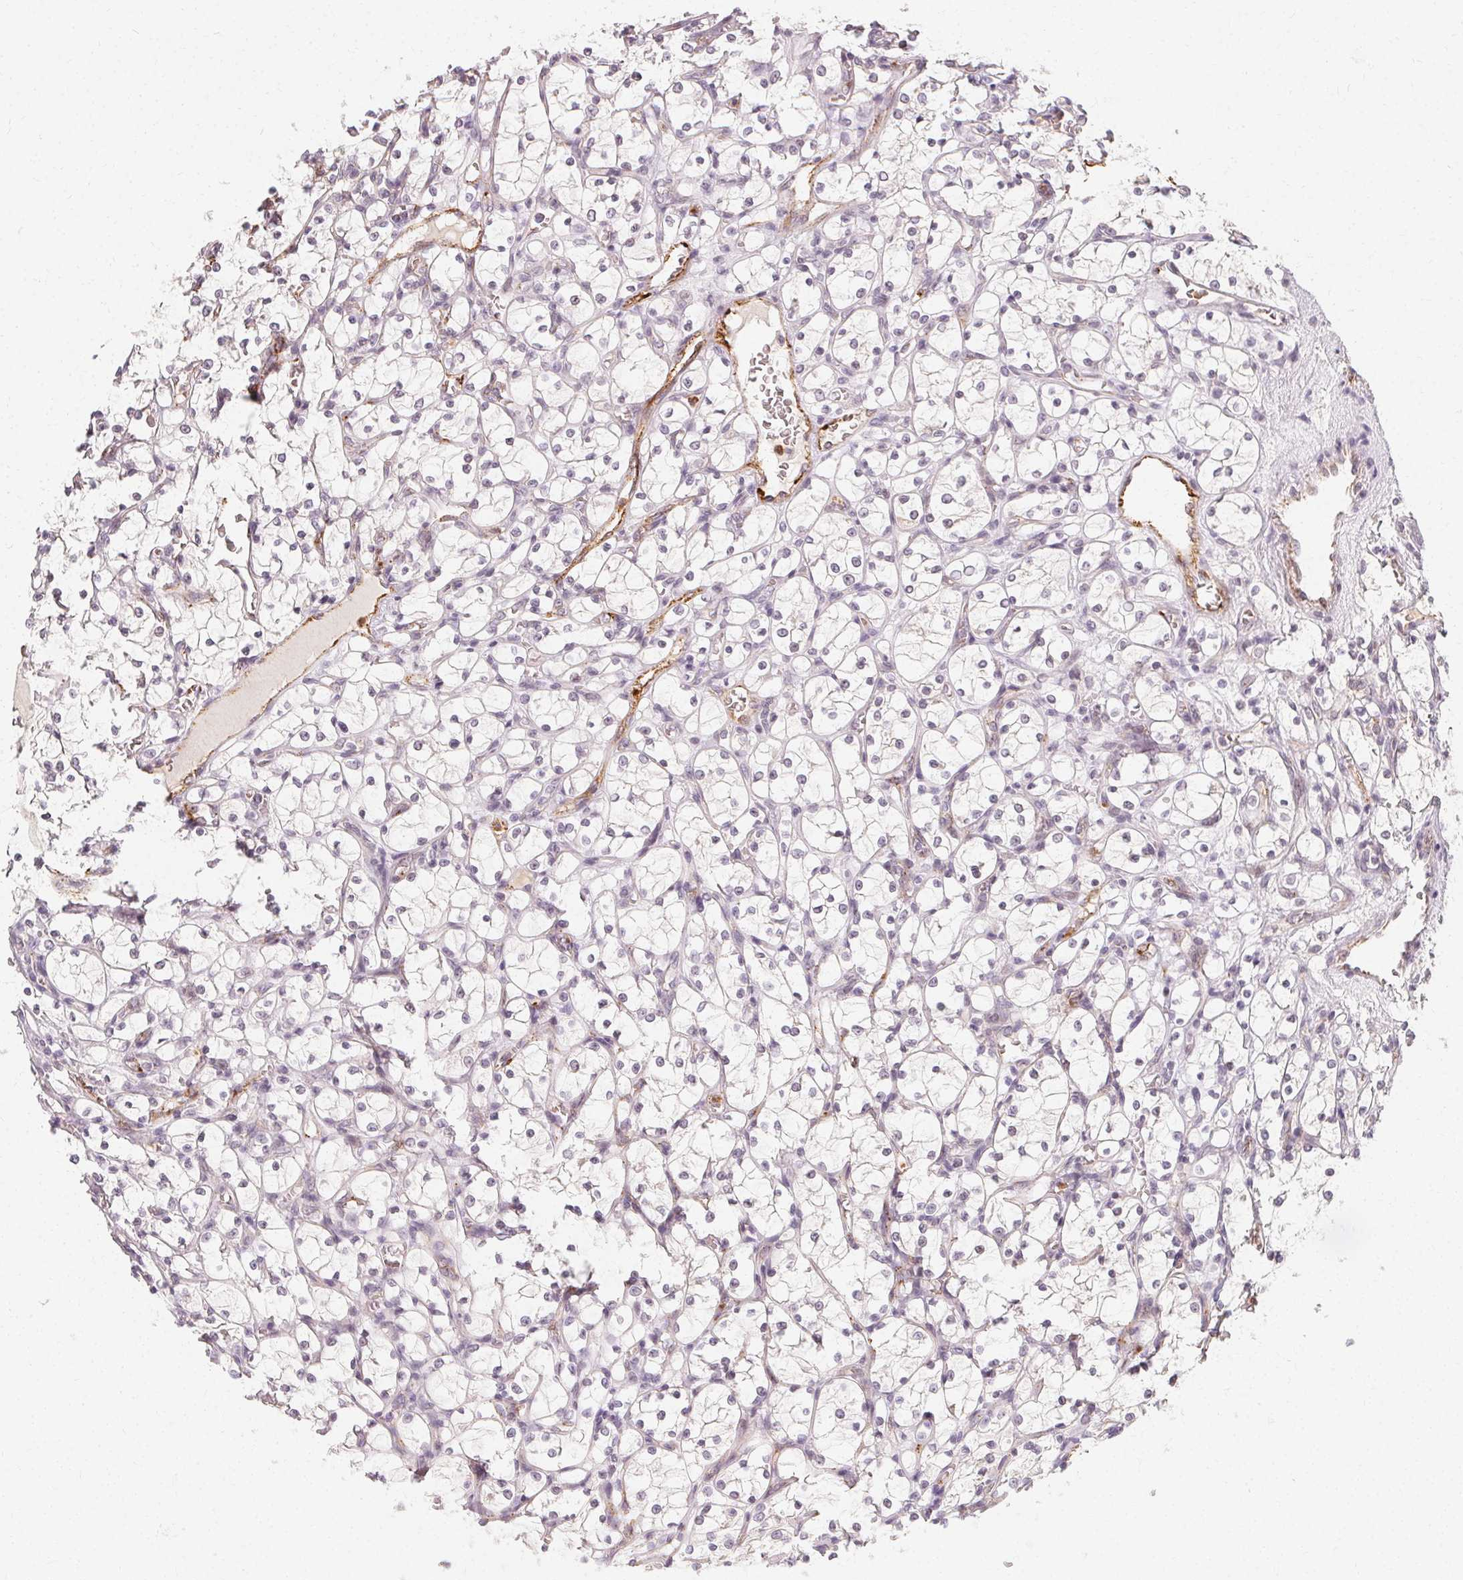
{"staining": {"intensity": "negative", "quantity": "none", "location": "none"}, "tissue": "renal cancer", "cell_type": "Tumor cells", "image_type": "cancer", "snomed": [{"axis": "morphology", "description": "Adenocarcinoma, NOS"}, {"axis": "topography", "description": "Kidney"}], "caption": "Immunohistochemistry of human adenocarcinoma (renal) reveals no expression in tumor cells.", "gene": "CLCNKB", "patient": {"sex": "female", "age": 69}}